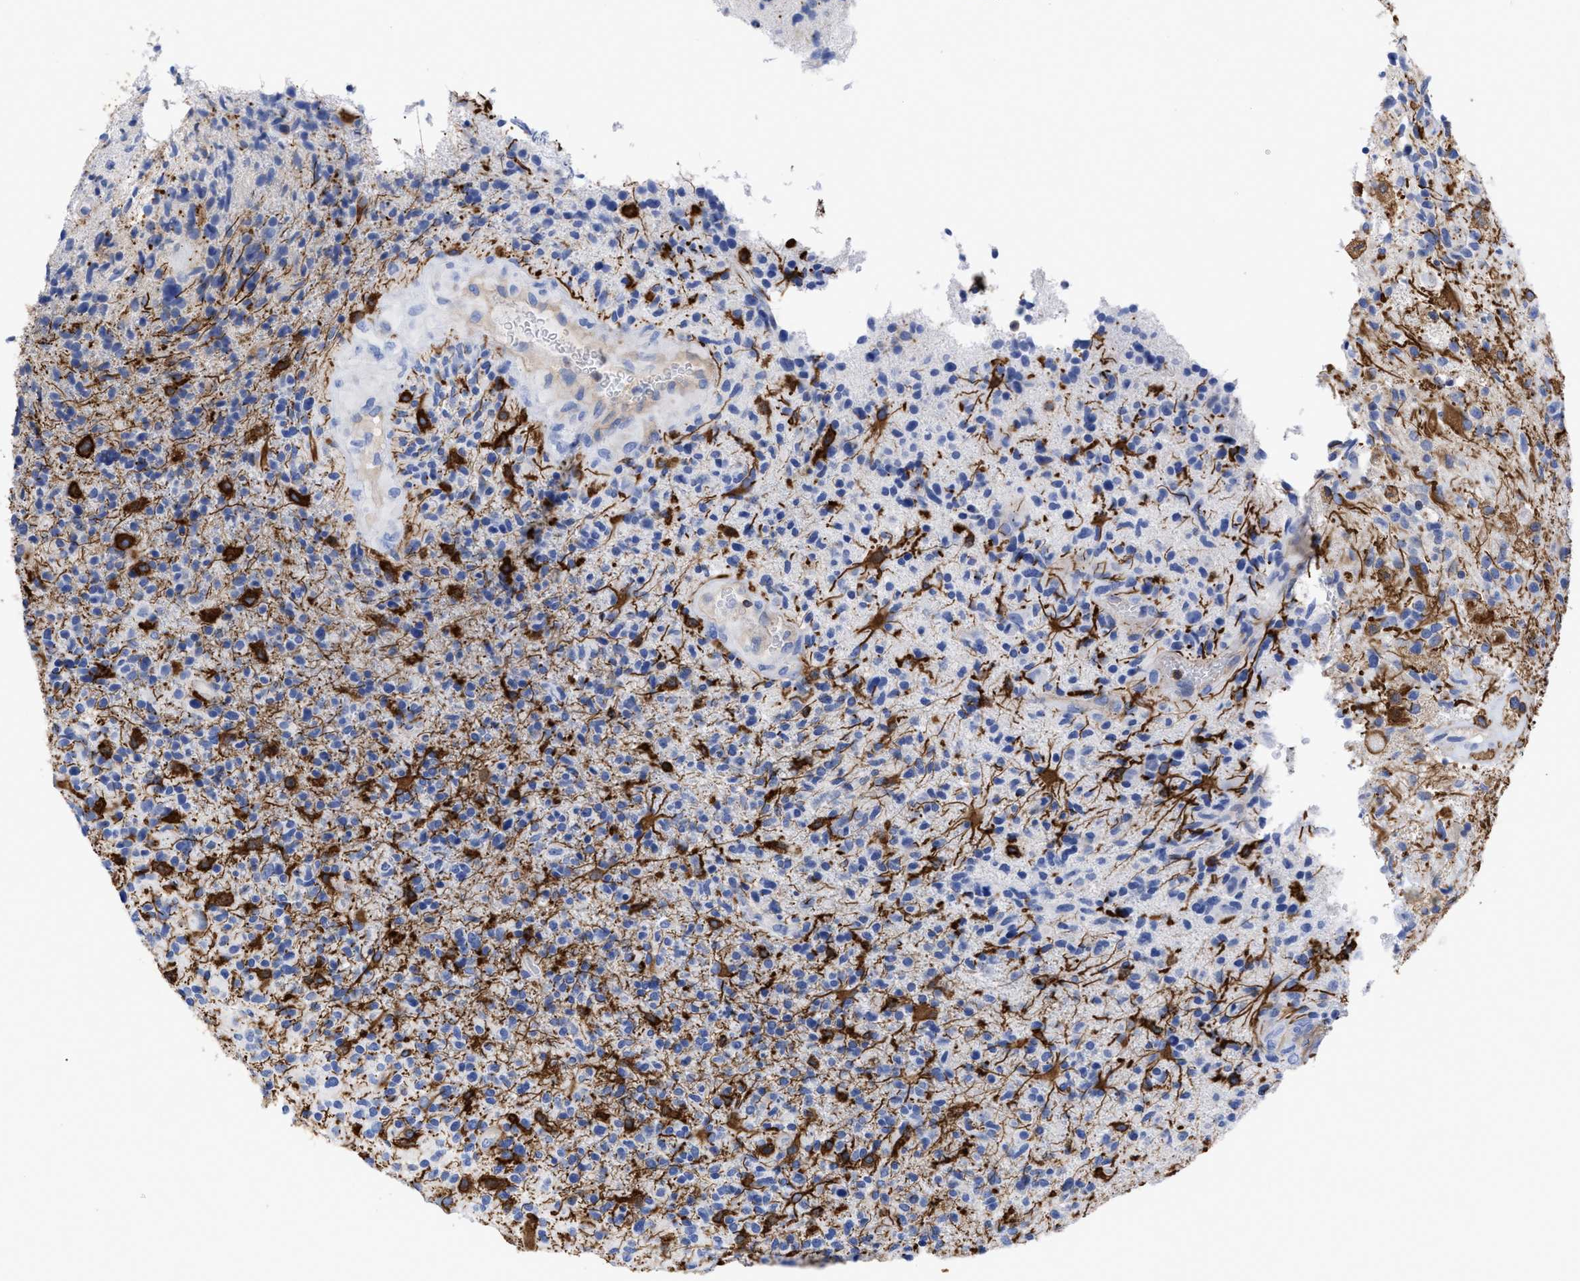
{"staining": {"intensity": "negative", "quantity": "none", "location": "none"}, "tissue": "glioma", "cell_type": "Tumor cells", "image_type": "cancer", "snomed": [{"axis": "morphology", "description": "Glioma, malignant, High grade"}, {"axis": "topography", "description": "Brain"}], "caption": "IHC of human glioma reveals no expression in tumor cells.", "gene": "HCLS1", "patient": {"sex": "male", "age": 72}}